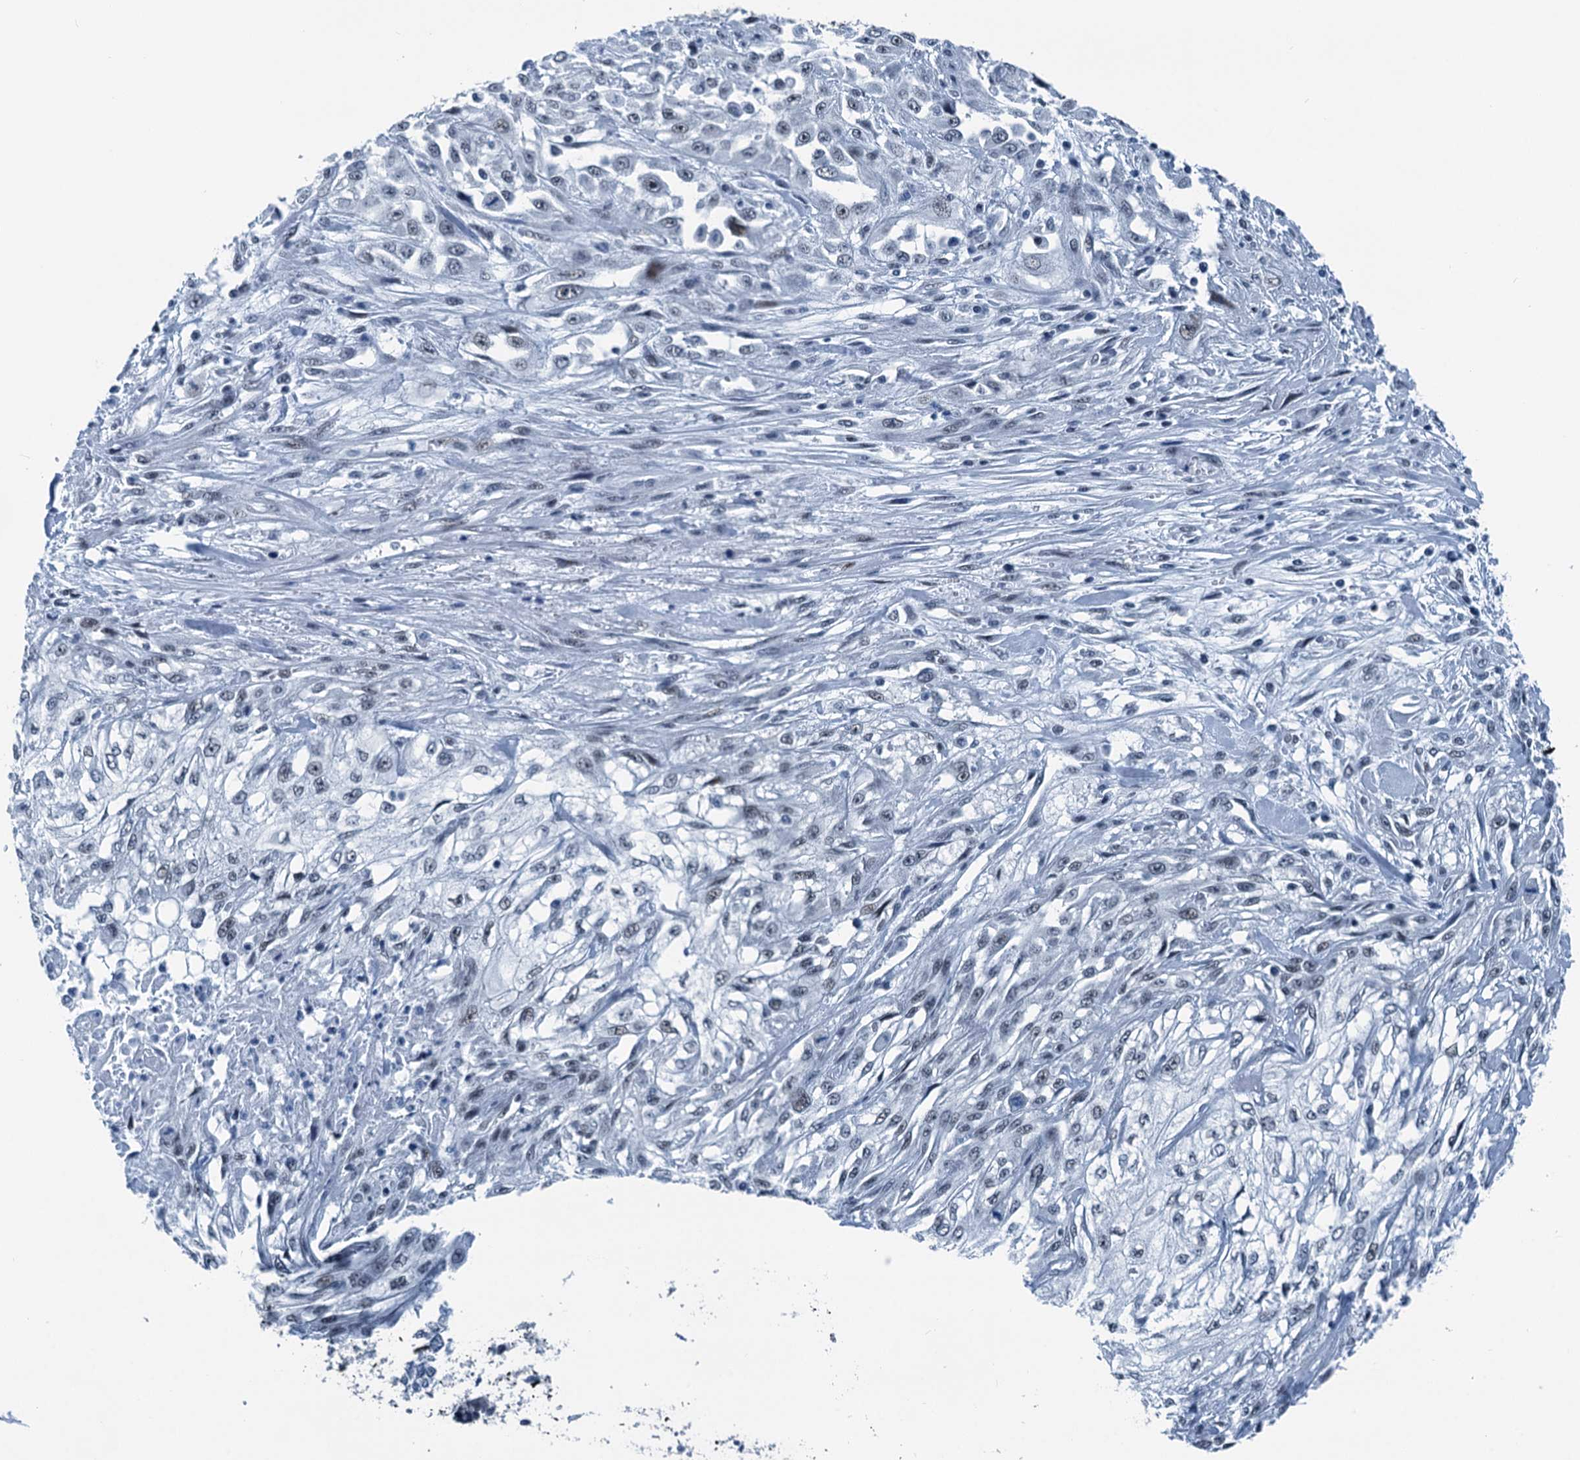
{"staining": {"intensity": "negative", "quantity": "none", "location": "none"}, "tissue": "skin cancer", "cell_type": "Tumor cells", "image_type": "cancer", "snomed": [{"axis": "morphology", "description": "Squamous cell carcinoma, NOS"}, {"axis": "morphology", "description": "Squamous cell carcinoma, metastatic, NOS"}, {"axis": "topography", "description": "Skin"}, {"axis": "topography", "description": "Lymph node"}], "caption": "Tumor cells are negative for brown protein staining in skin cancer (metastatic squamous cell carcinoma).", "gene": "TRPT1", "patient": {"sex": "male", "age": 75}}